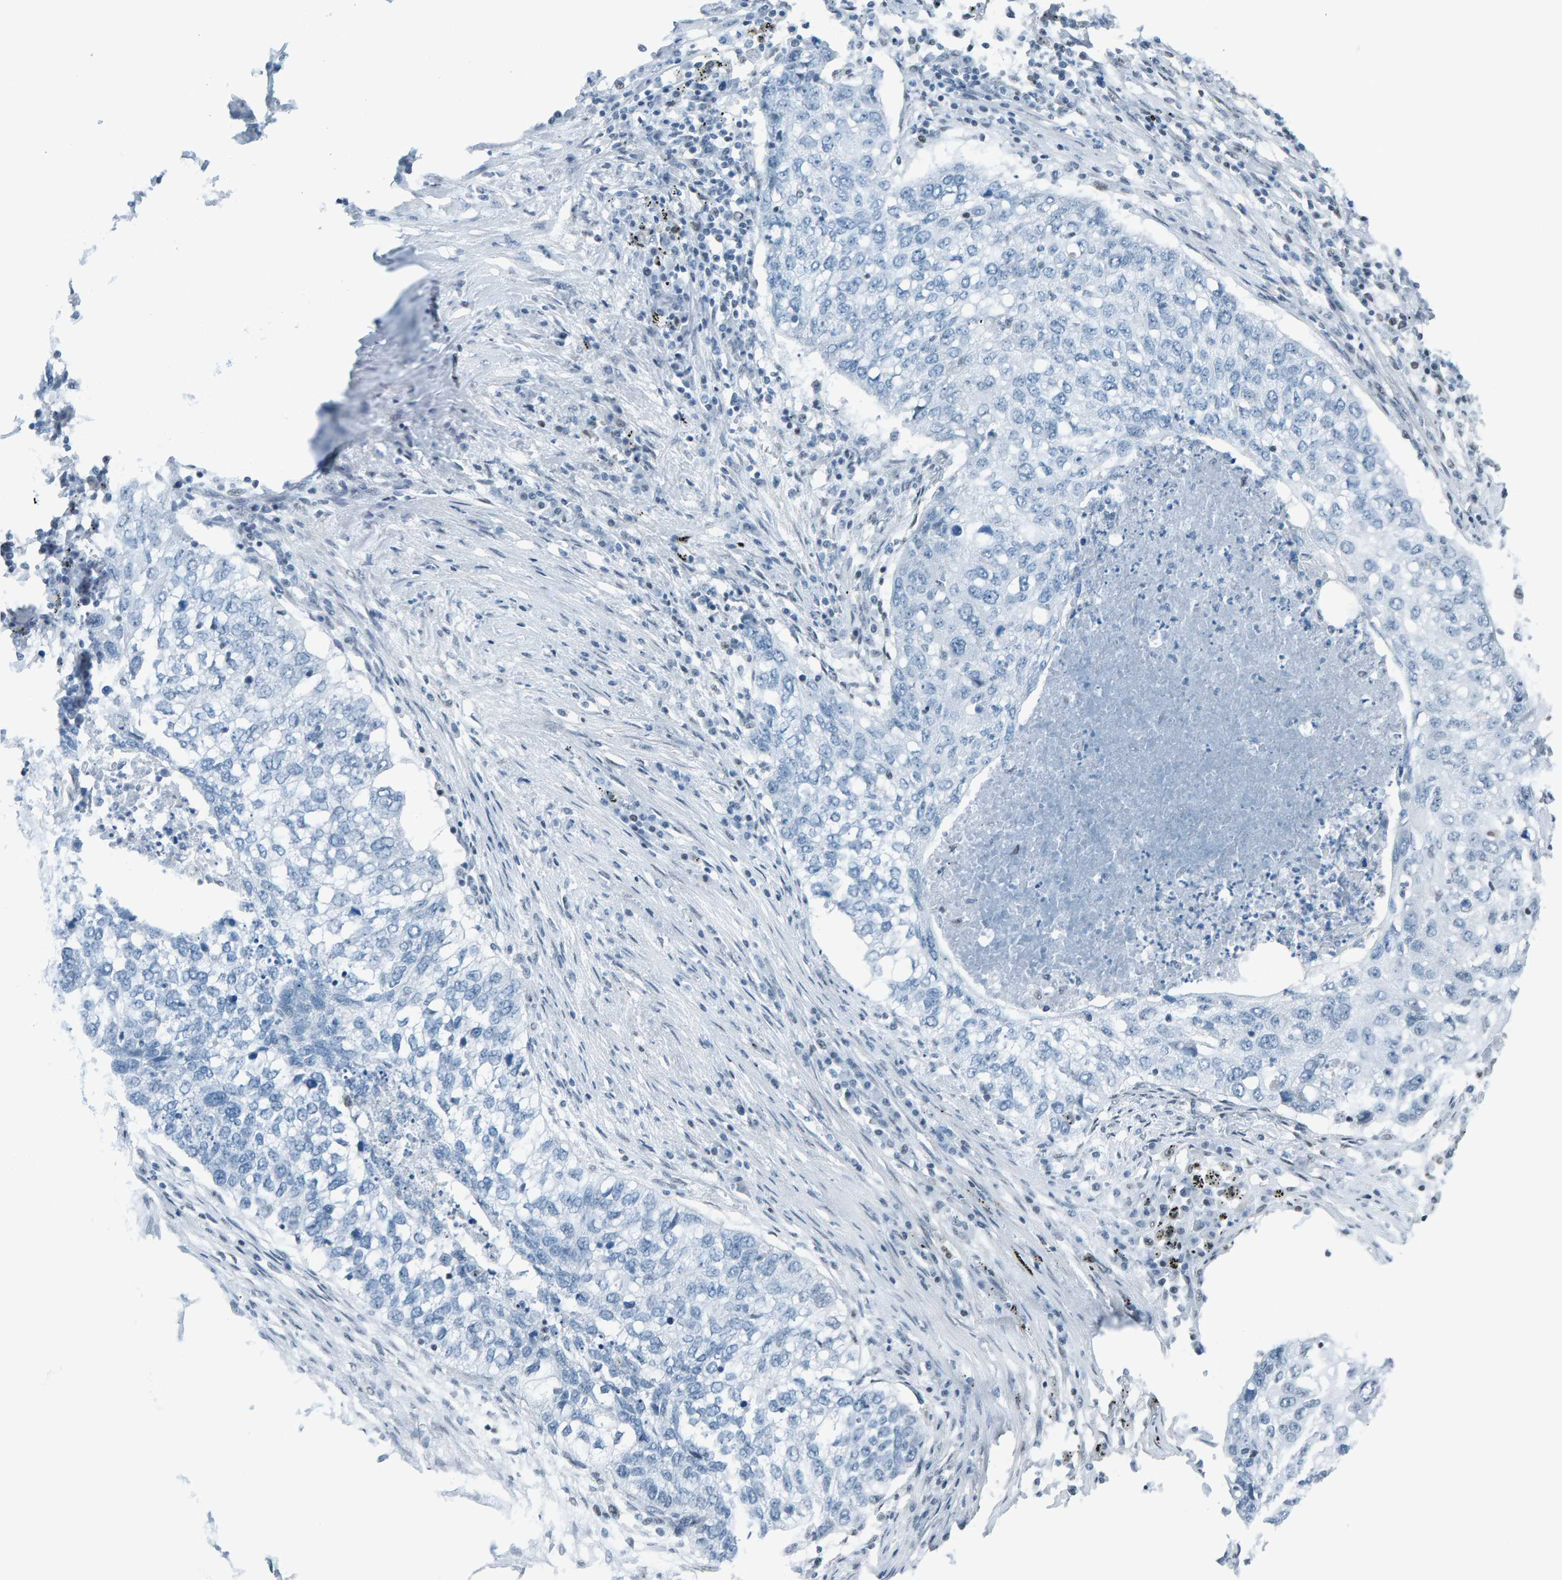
{"staining": {"intensity": "negative", "quantity": "none", "location": "none"}, "tissue": "lung cancer", "cell_type": "Tumor cells", "image_type": "cancer", "snomed": [{"axis": "morphology", "description": "Squamous cell carcinoma, NOS"}, {"axis": "topography", "description": "Lung"}], "caption": "An image of human lung cancer is negative for staining in tumor cells. Nuclei are stained in blue.", "gene": "CNP", "patient": {"sex": "female", "age": 63}}